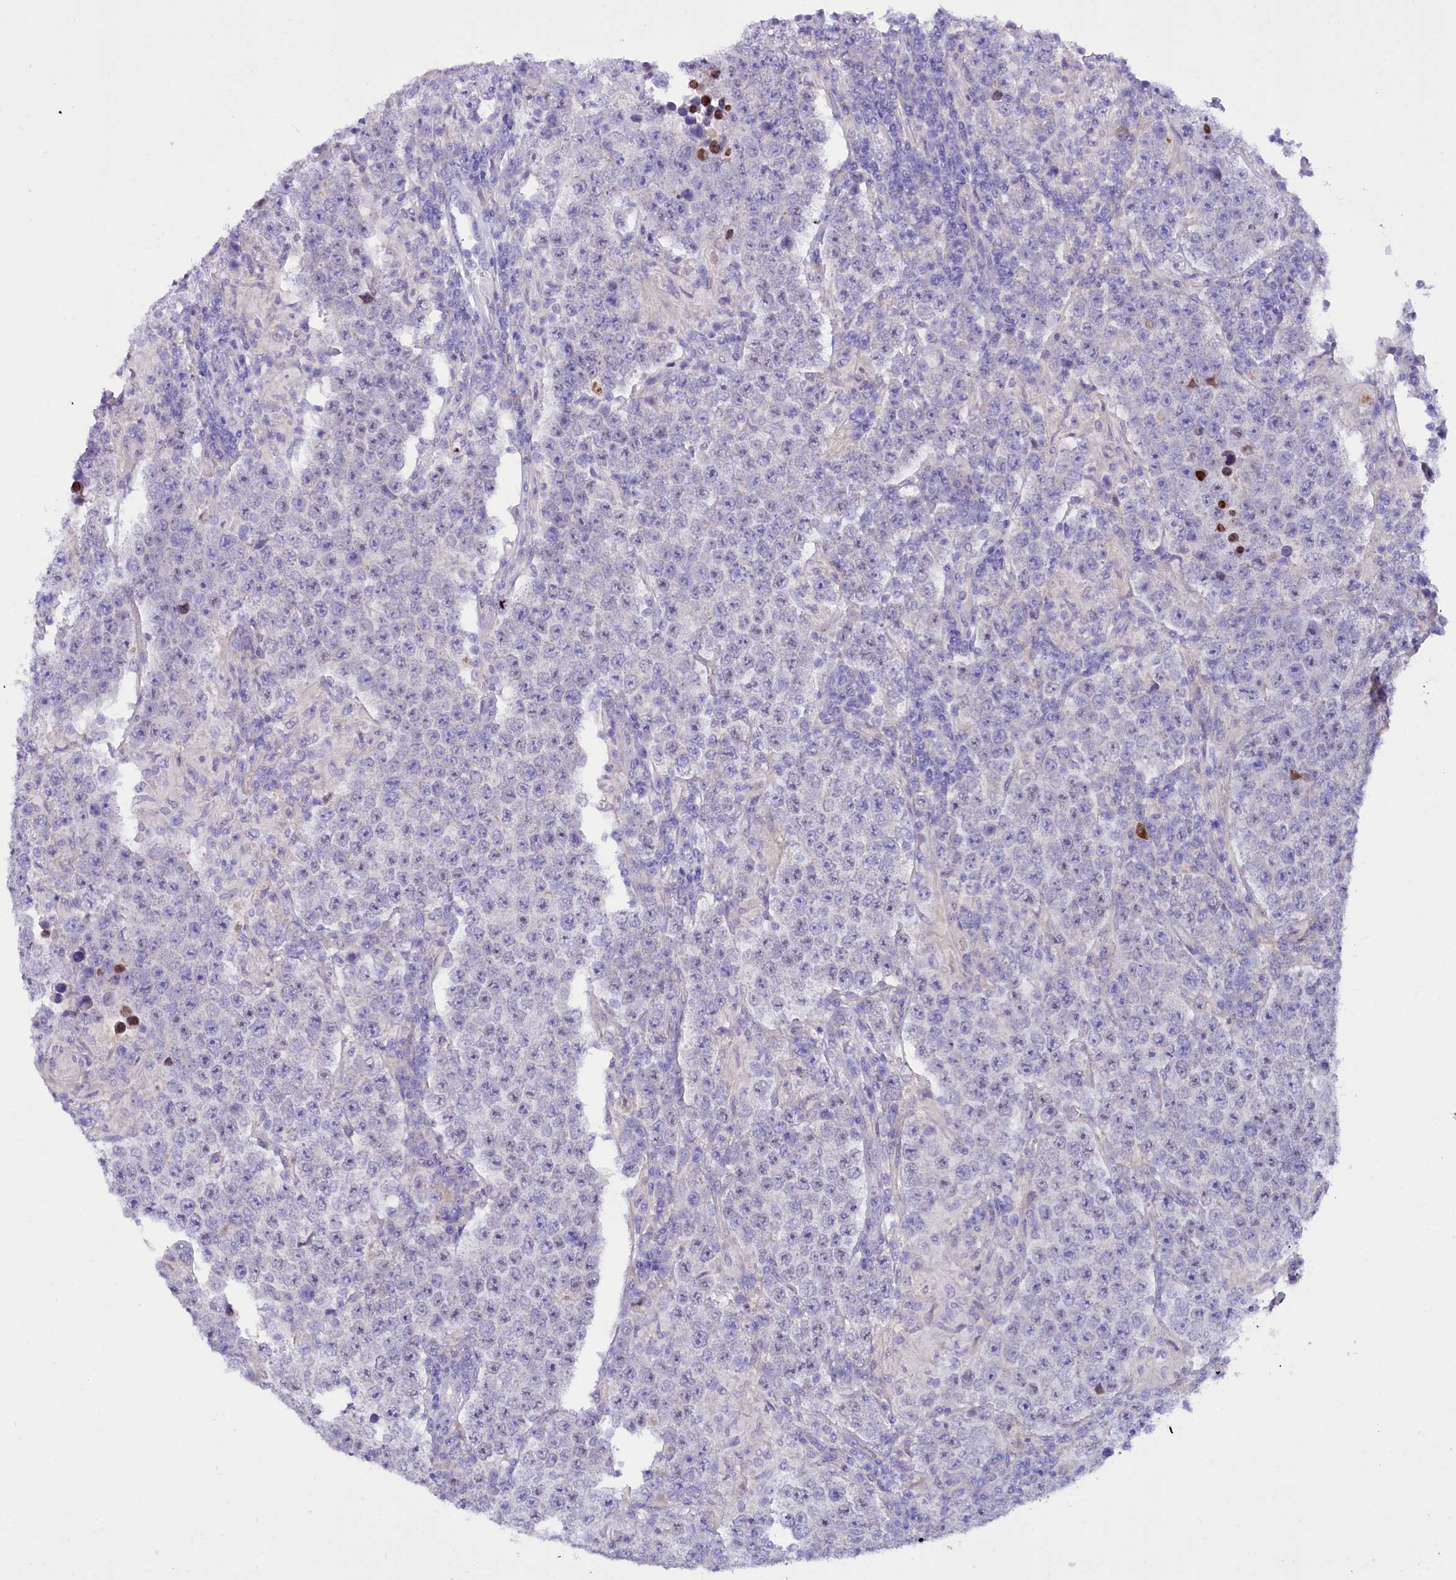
{"staining": {"intensity": "negative", "quantity": "none", "location": "none"}, "tissue": "testis cancer", "cell_type": "Tumor cells", "image_type": "cancer", "snomed": [{"axis": "morphology", "description": "Normal tissue, NOS"}, {"axis": "morphology", "description": "Urothelial carcinoma, High grade"}, {"axis": "morphology", "description": "Seminoma, NOS"}, {"axis": "morphology", "description": "Carcinoma, Embryonal, NOS"}, {"axis": "topography", "description": "Urinary bladder"}, {"axis": "topography", "description": "Testis"}], "caption": "Tumor cells show no significant protein positivity in testis cancer (embryonal carcinoma).", "gene": "FAAP20", "patient": {"sex": "male", "age": 41}}